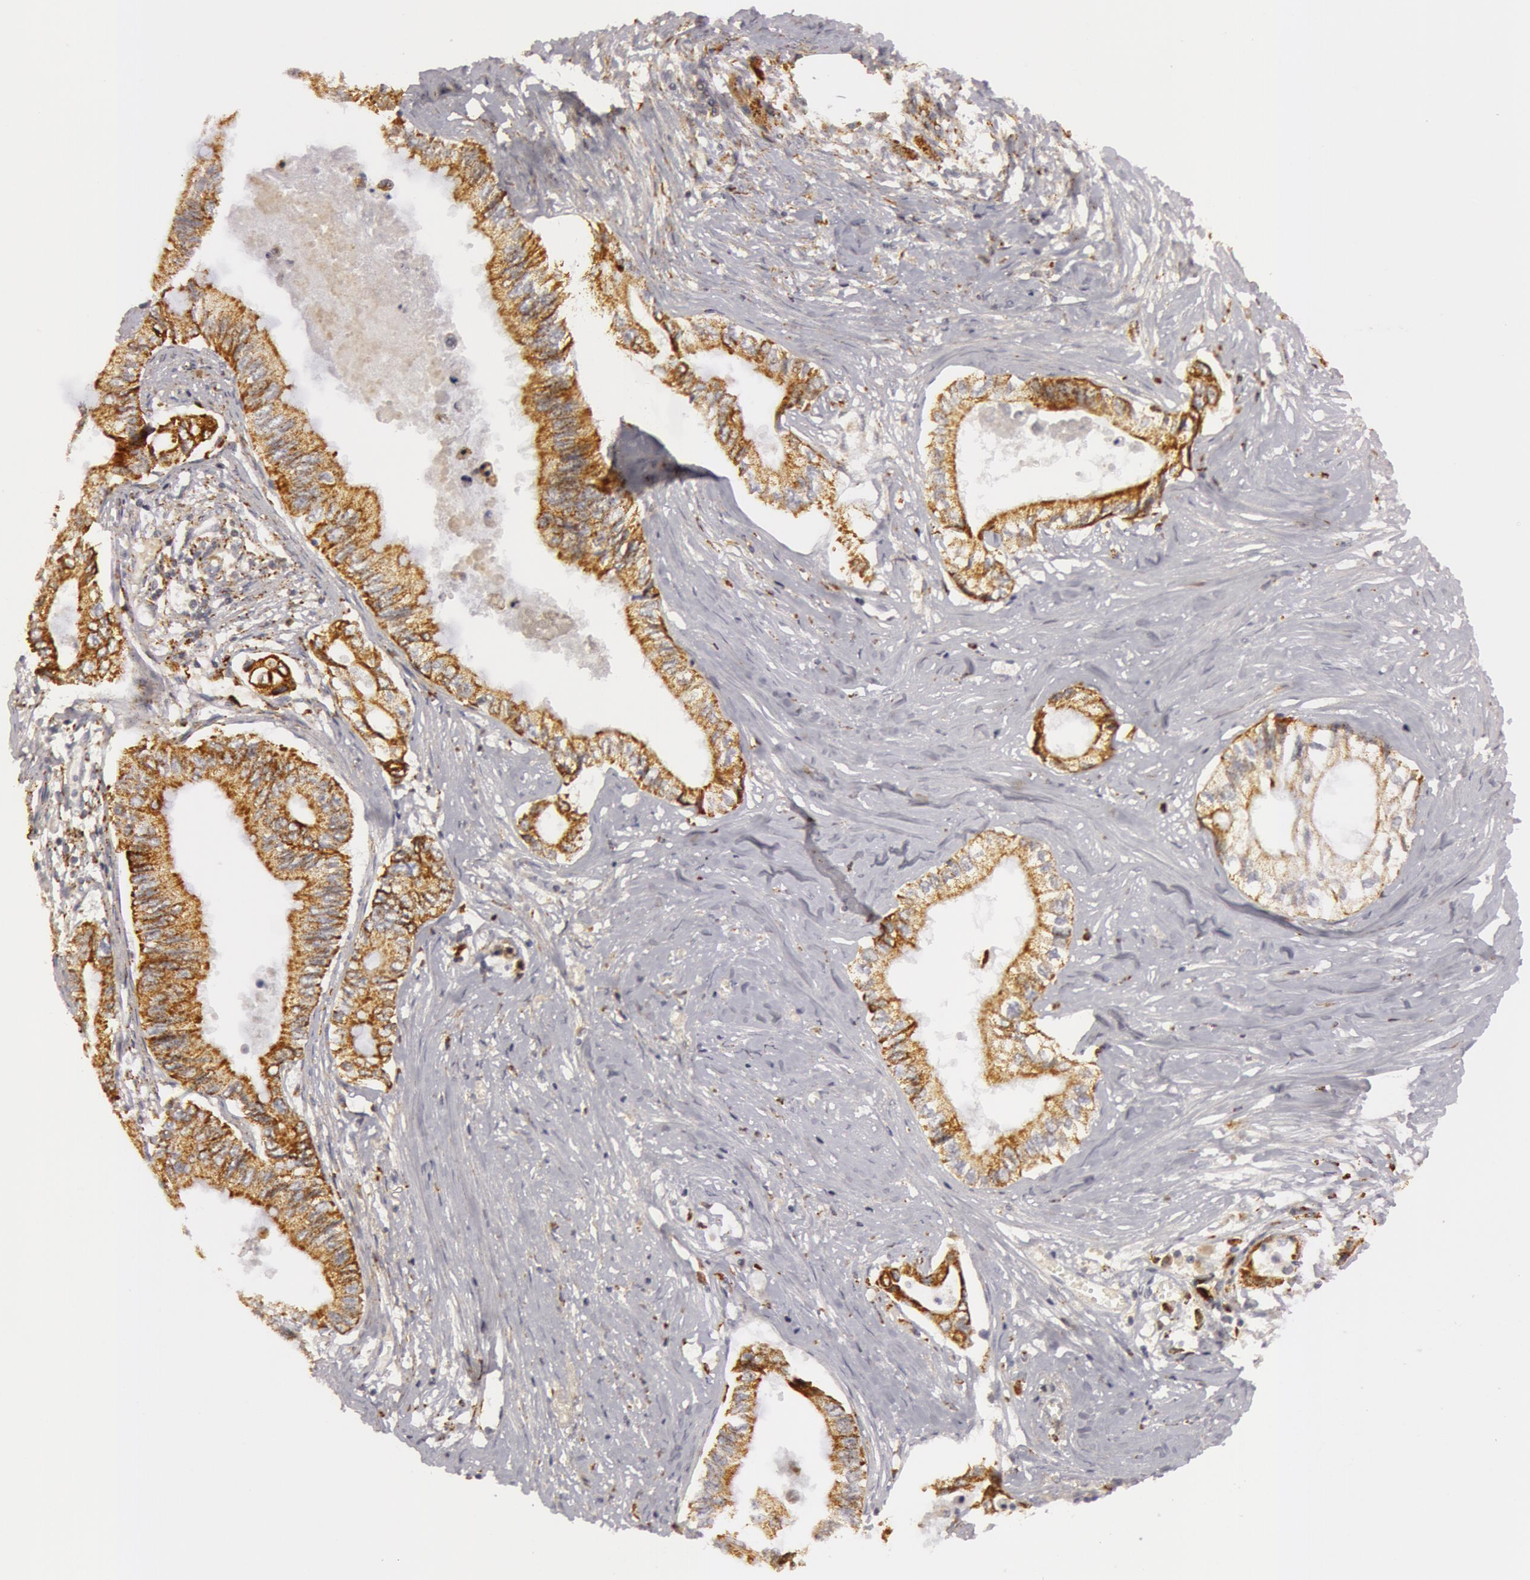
{"staining": {"intensity": "moderate", "quantity": ">75%", "location": "cytoplasmic/membranous"}, "tissue": "pancreatic cancer", "cell_type": "Tumor cells", "image_type": "cancer", "snomed": [{"axis": "morphology", "description": "Adenocarcinoma, NOS"}, {"axis": "topography", "description": "Pancreas"}], "caption": "Moderate cytoplasmic/membranous expression is present in approximately >75% of tumor cells in pancreatic cancer (adenocarcinoma).", "gene": "C7", "patient": {"sex": "female", "age": 66}}